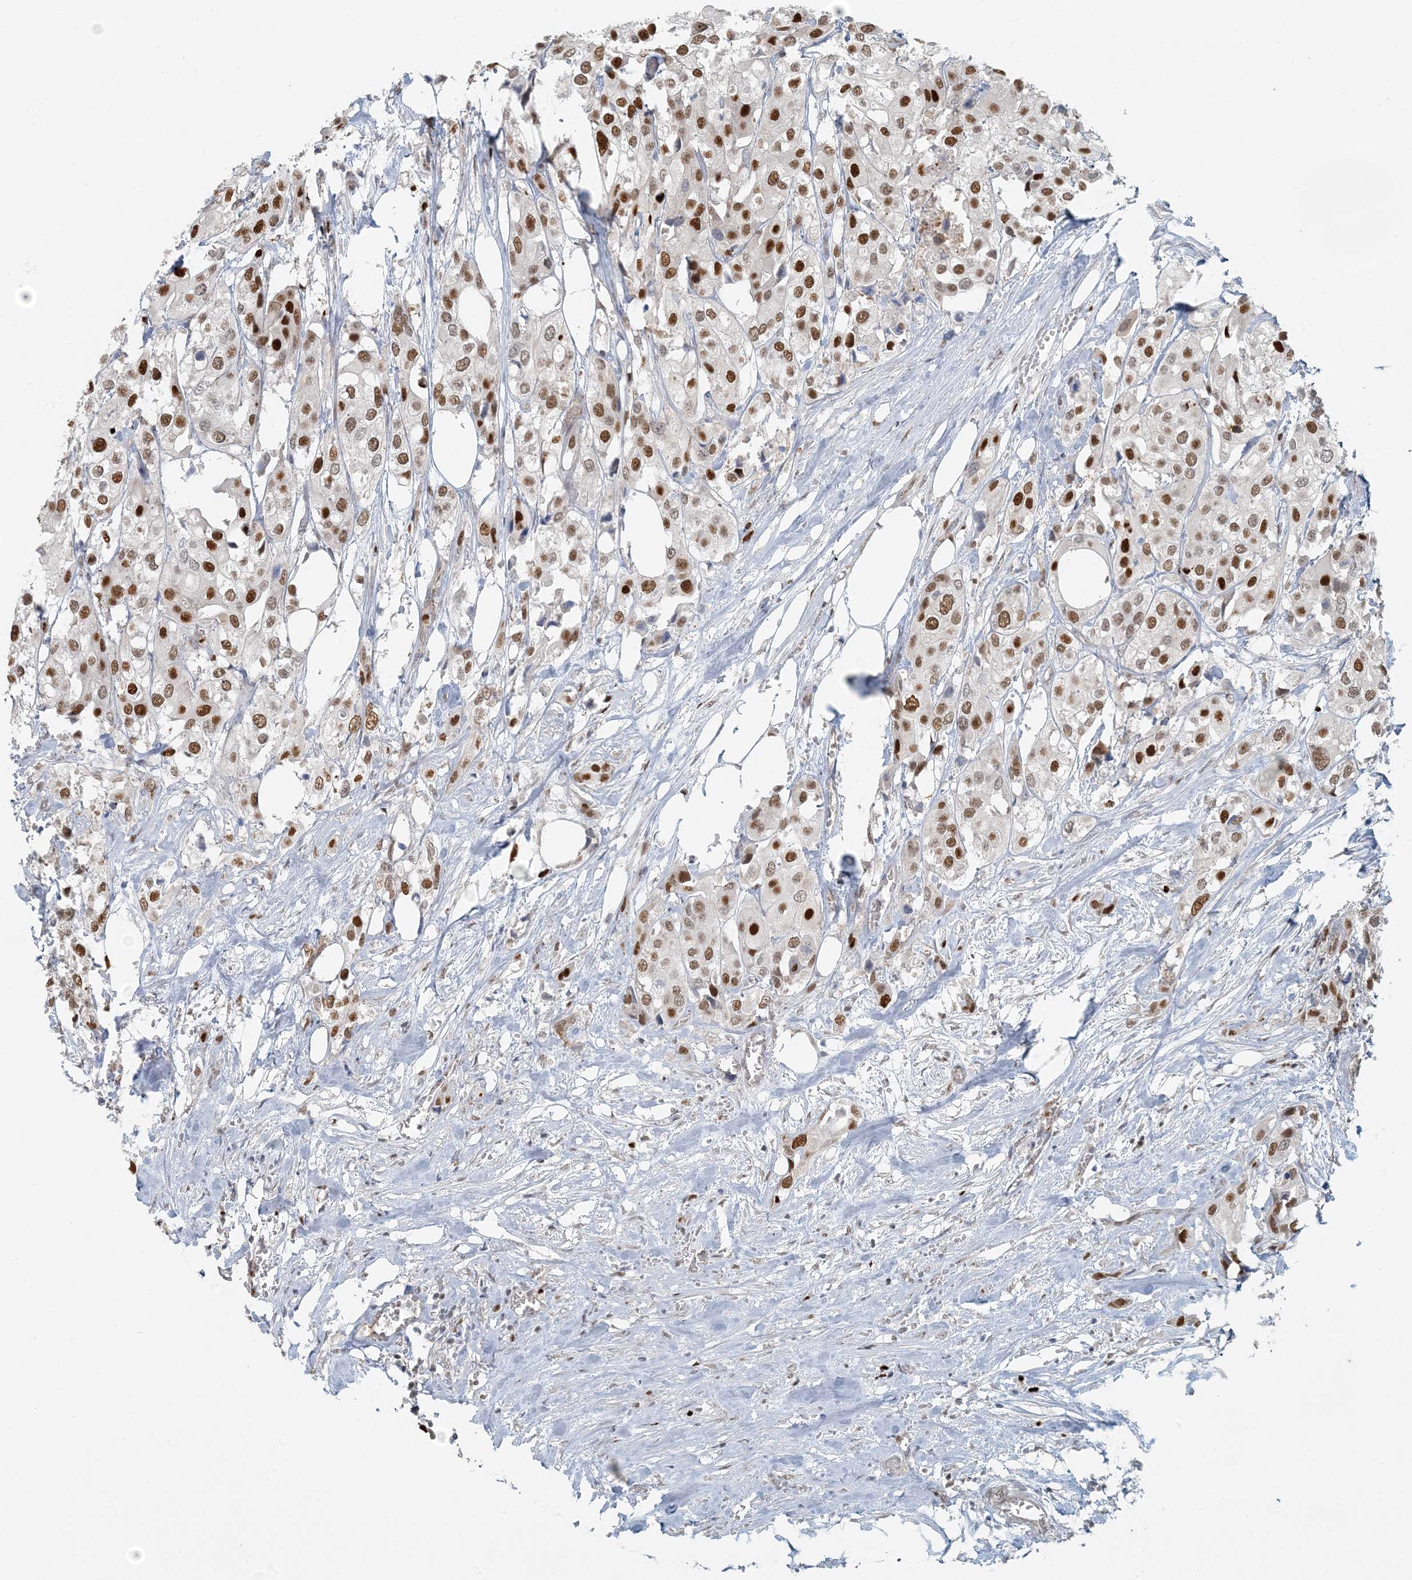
{"staining": {"intensity": "moderate", "quantity": ">75%", "location": "nuclear"}, "tissue": "urothelial cancer", "cell_type": "Tumor cells", "image_type": "cancer", "snomed": [{"axis": "morphology", "description": "Urothelial carcinoma, High grade"}, {"axis": "topography", "description": "Urinary bladder"}], "caption": "Urothelial carcinoma (high-grade) stained for a protein demonstrates moderate nuclear positivity in tumor cells. (brown staining indicates protein expression, while blue staining denotes nuclei).", "gene": "AK9", "patient": {"sex": "male", "age": 64}}